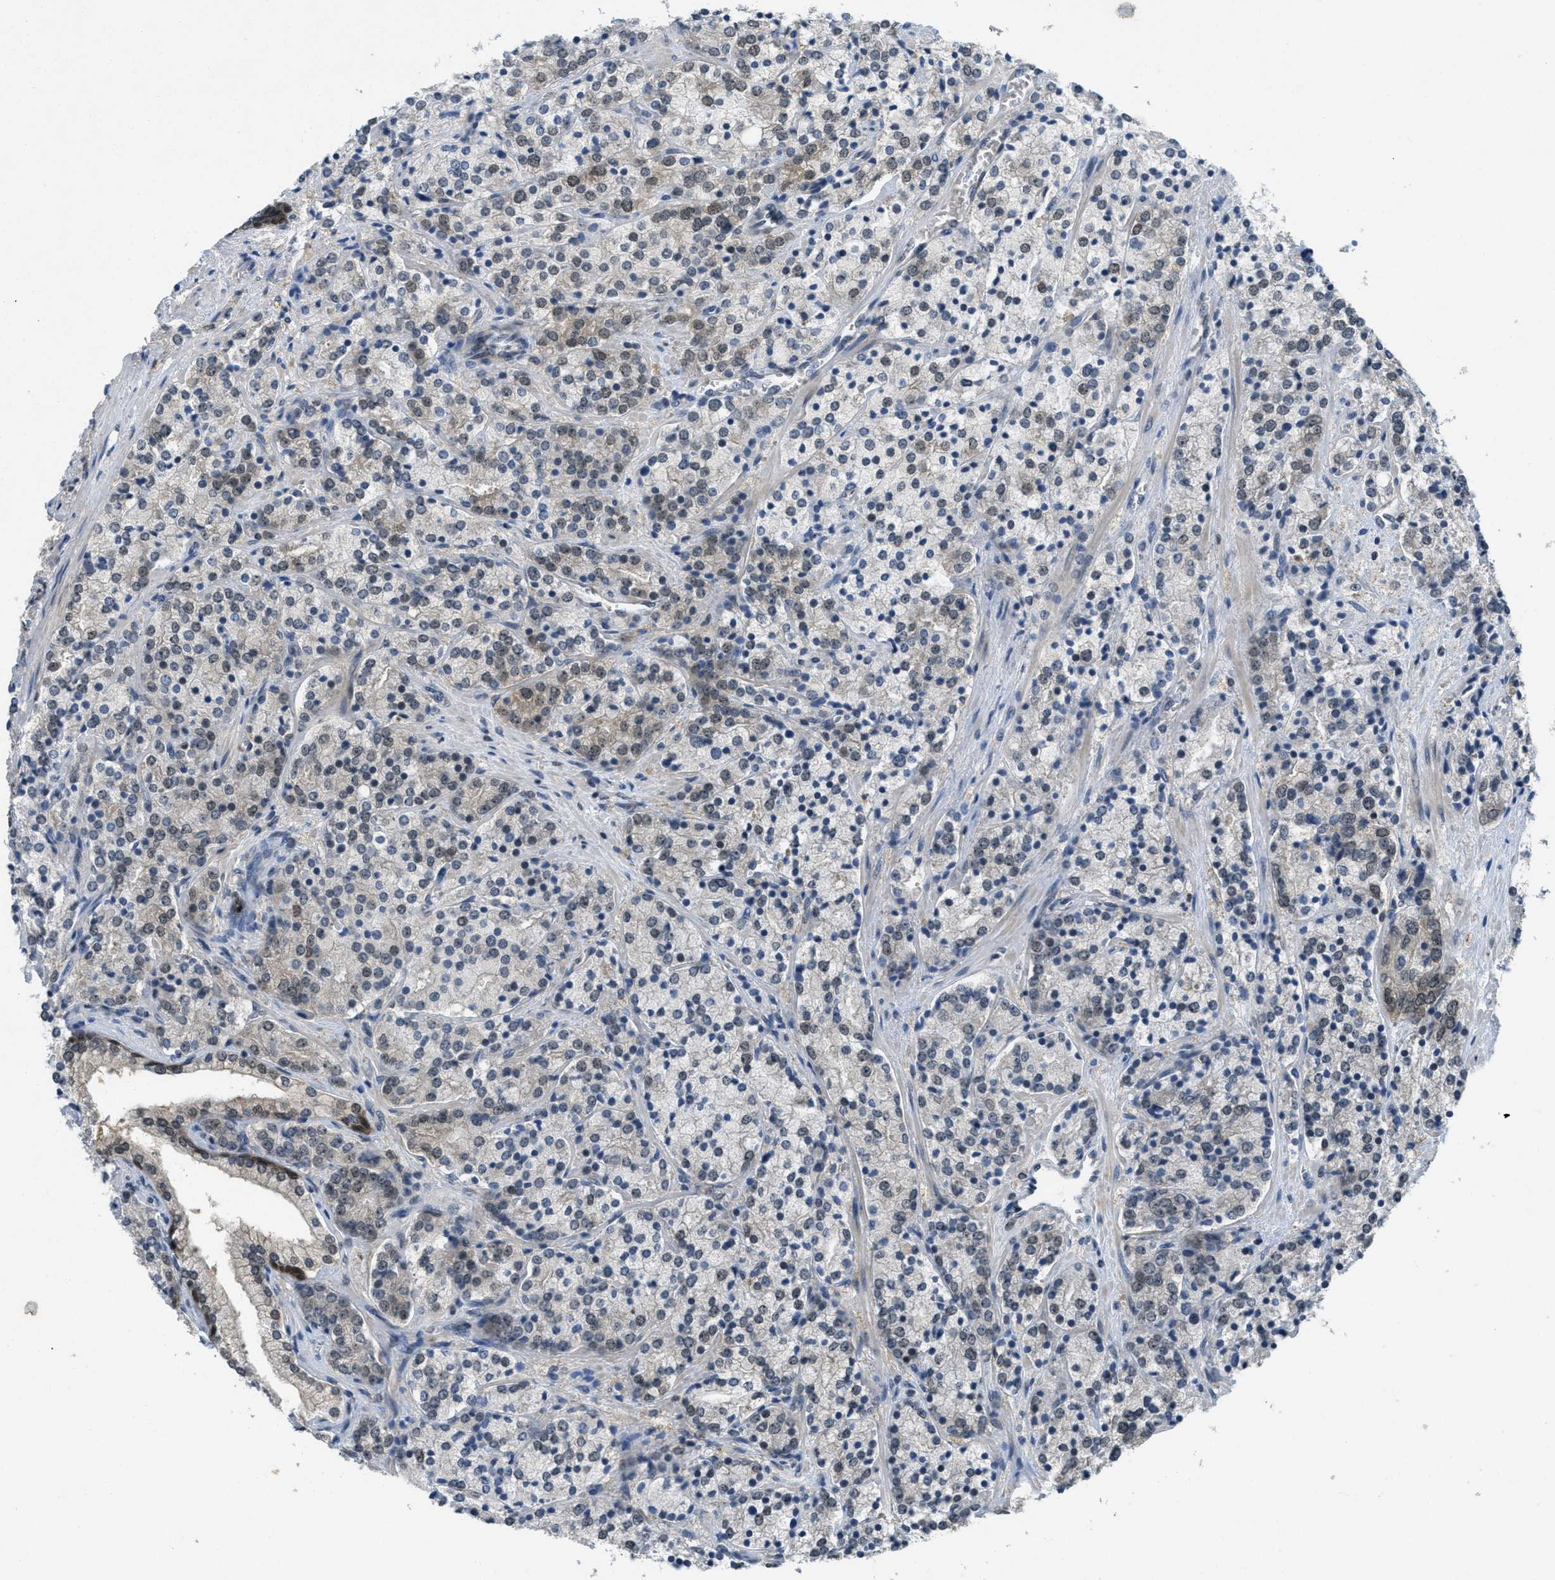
{"staining": {"intensity": "weak", "quantity": "<25%", "location": "nuclear"}, "tissue": "prostate cancer", "cell_type": "Tumor cells", "image_type": "cancer", "snomed": [{"axis": "morphology", "description": "Adenocarcinoma, High grade"}, {"axis": "topography", "description": "Prostate"}], "caption": "Human adenocarcinoma (high-grade) (prostate) stained for a protein using immunohistochemistry (IHC) exhibits no positivity in tumor cells.", "gene": "DNAJB1", "patient": {"sex": "male", "age": 71}}